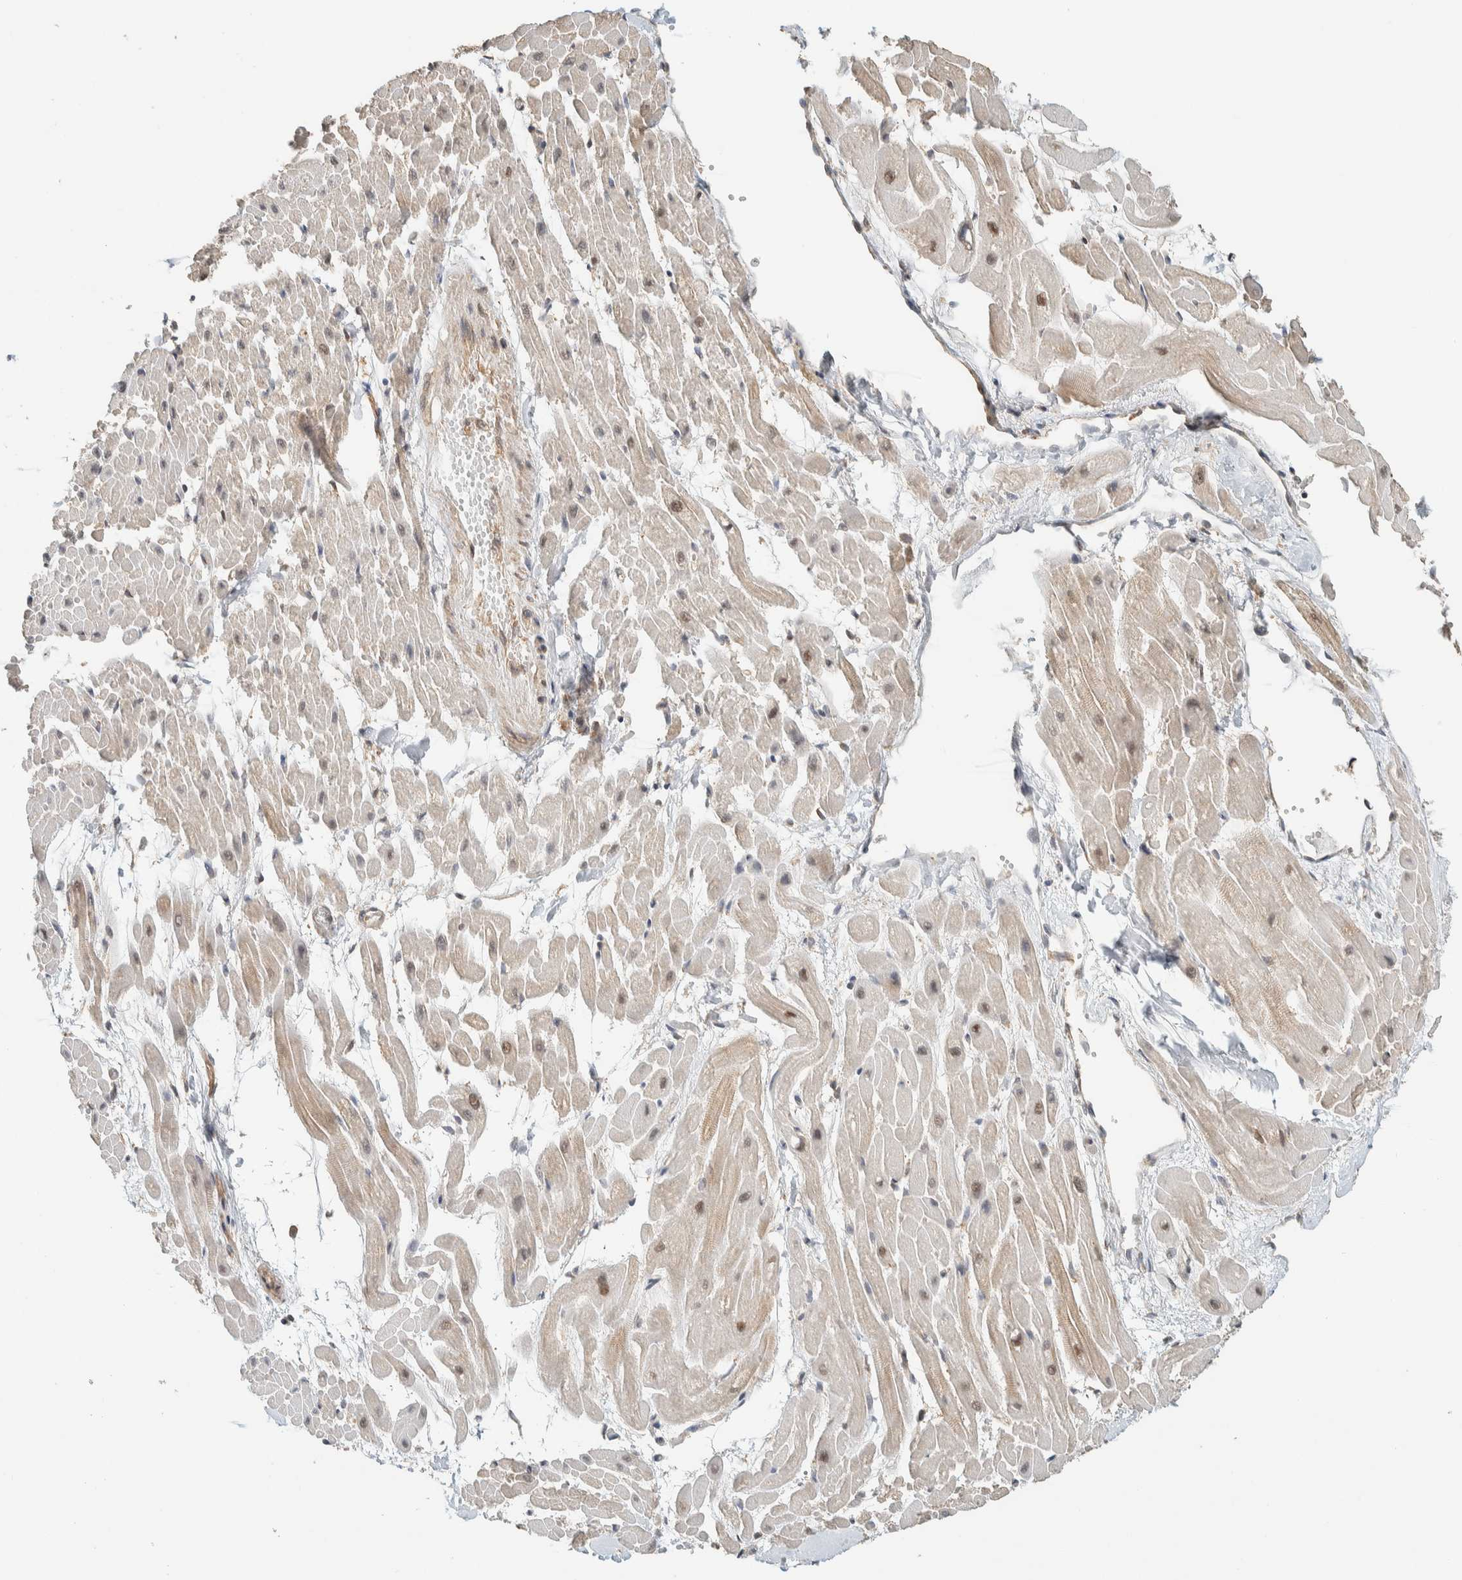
{"staining": {"intensity": "moderate", "quantity": "<25%", "location": "nuclear"}, "tissue": "heart muscle", "cell_type": "Cardiomyocytes", "image_type": "normal", "snomed": [{"axis": "morphology", "description": "Normal tissue, NOS"}, {"axis": "topography", "description": "Heart"}], "caption": "DAB immunohistochemical staining of normal heart muscle reveals moderate nuclear protein staining in about <25% of cardiomyocytes. (Stains: DAB (3,3'-diaminobenzidine) in brown, nuclei in blue, Microscopy: brightfield microscopy at high magnification).", "gene": "RAB11FIP1", "patient": {"sex": "male", "age": 45}}